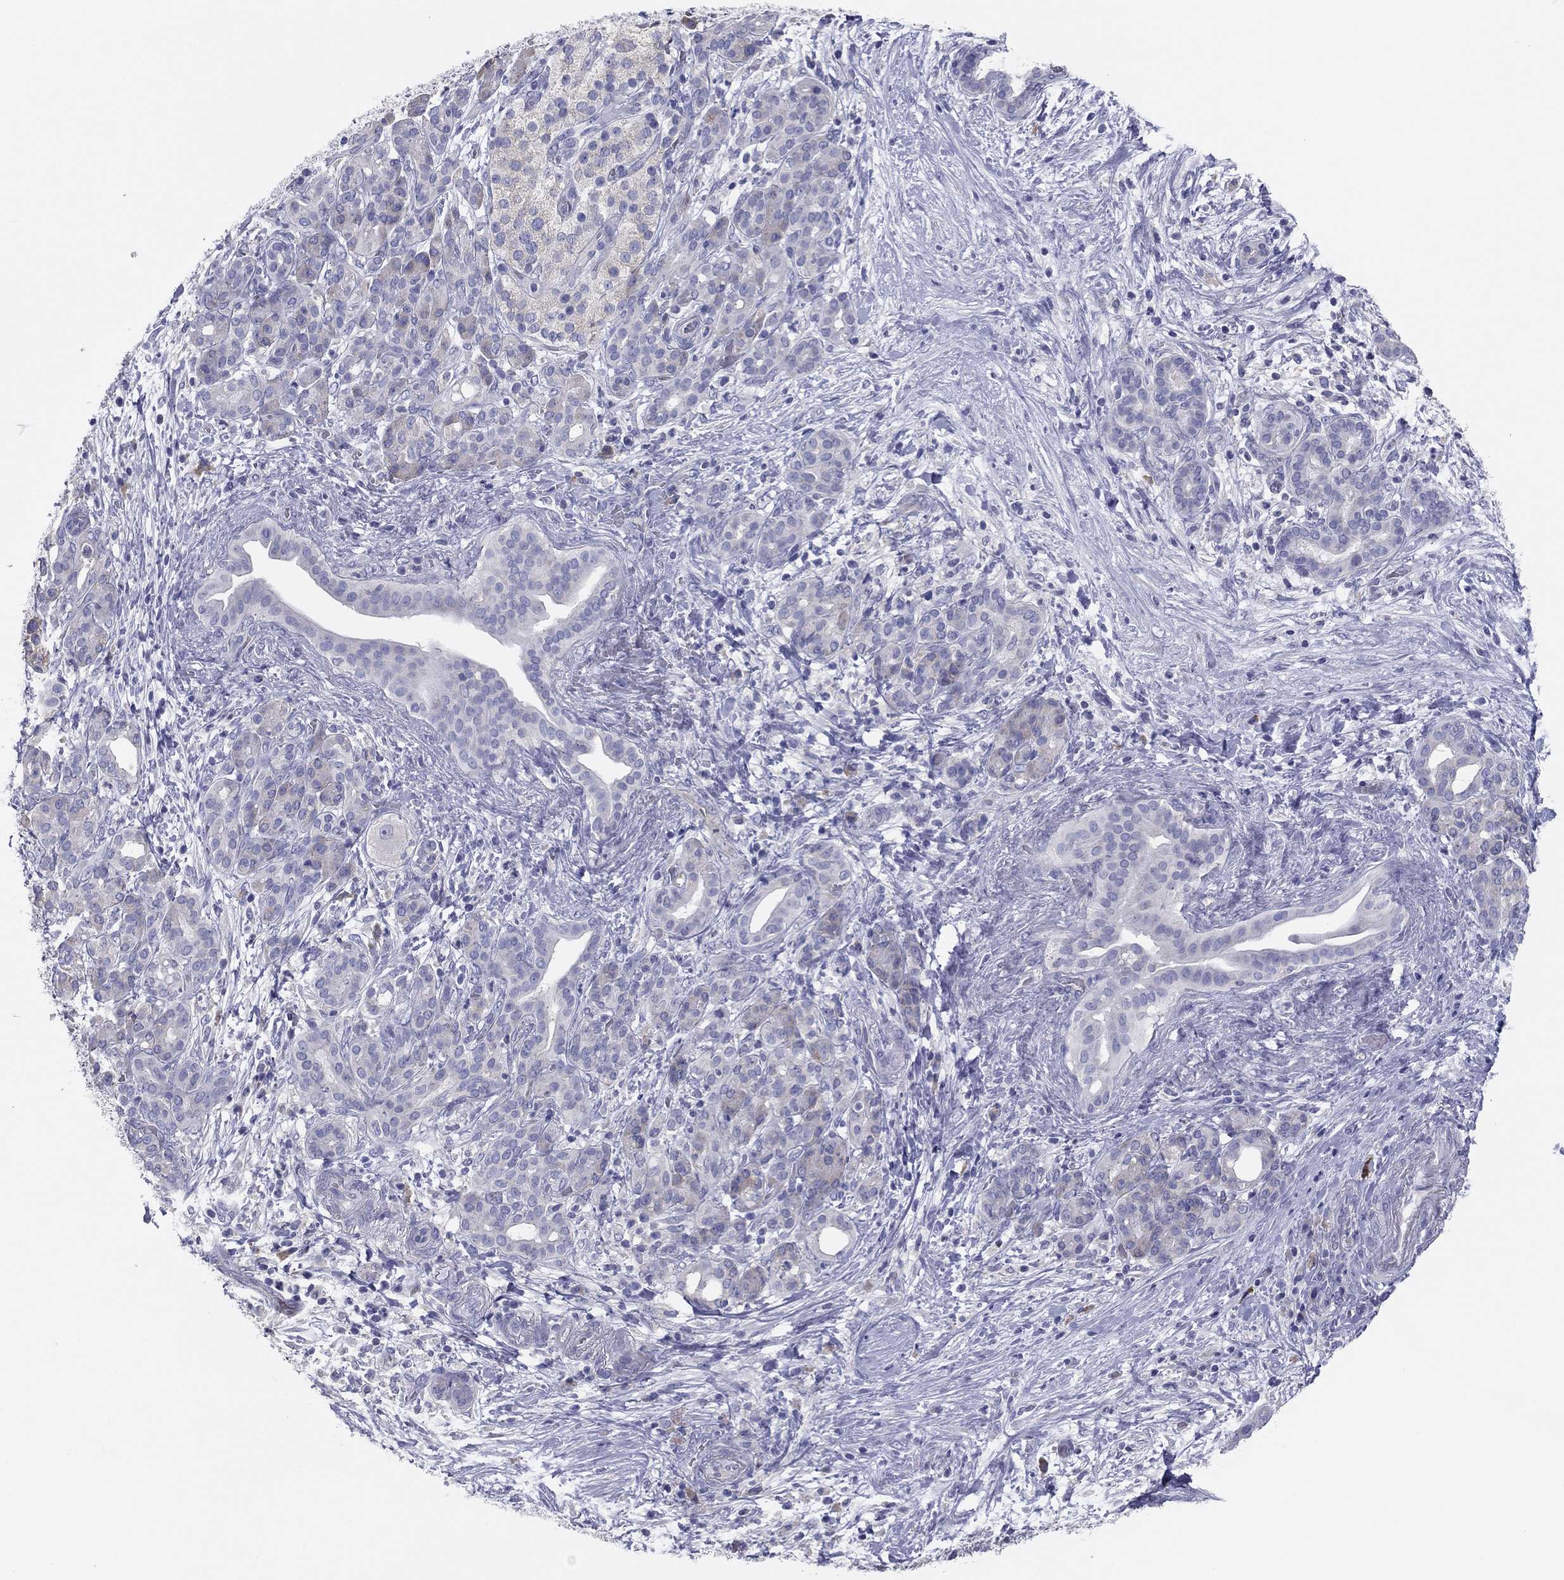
{"staining": {"intensity": "negative", "quantity": "none", "location": "none"}, "tissue": "pancreatic cancer", "cell_type": "Tumor cells", "image_type": "cancer", "snomed": [{"axis": "morphology", "description": "Adenocarcinoma, NOS"}, {"axis": "topography", "description": "Pancreas"}], "caption": "The histopathology image shows no significant expression in tumor cells of pancreatic adenocarcinoma.", "gene": "GRK7", "patient": {"sex": "male", "age": 44}}